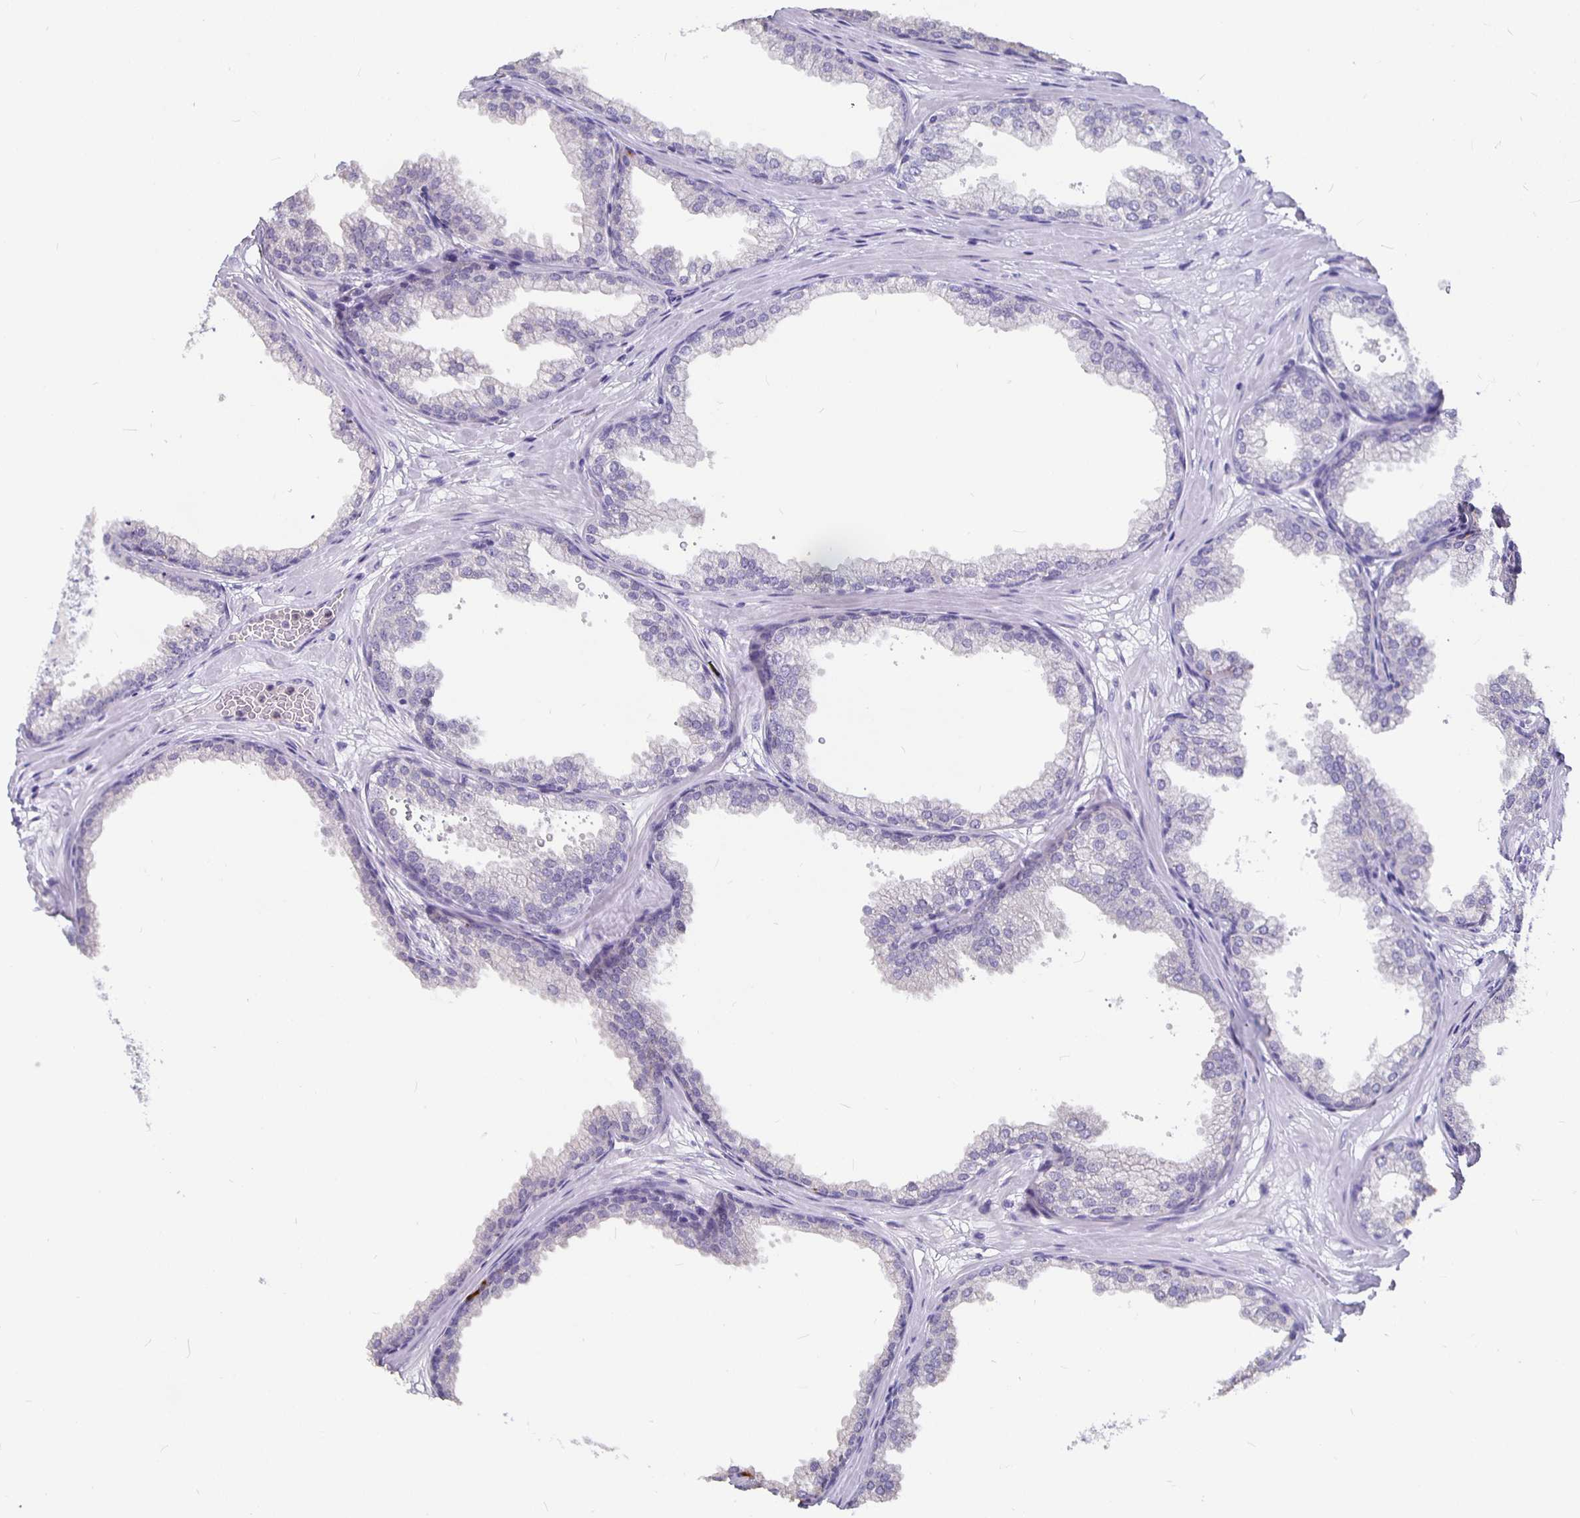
{"staining": {"intensity": "negative", "quantity": "none", "location": "none"}, "tissue": "prostate", "cell_type": "Glandular cells", "image_type": "normal", "snomed": [{"axis": "morphology", "description": "Normal tissue, NOS"}, {"axis": "topography", "description": "Prostate"}], "caption": "A histopathology image of human prostate is negative for staining in glandular cells. The staining is performed using DAB brown chromogen with nuclei counter-stained in using hematoxylin.", "gene": "GPX4", "patient": {"sex": "male", "age": 37}}